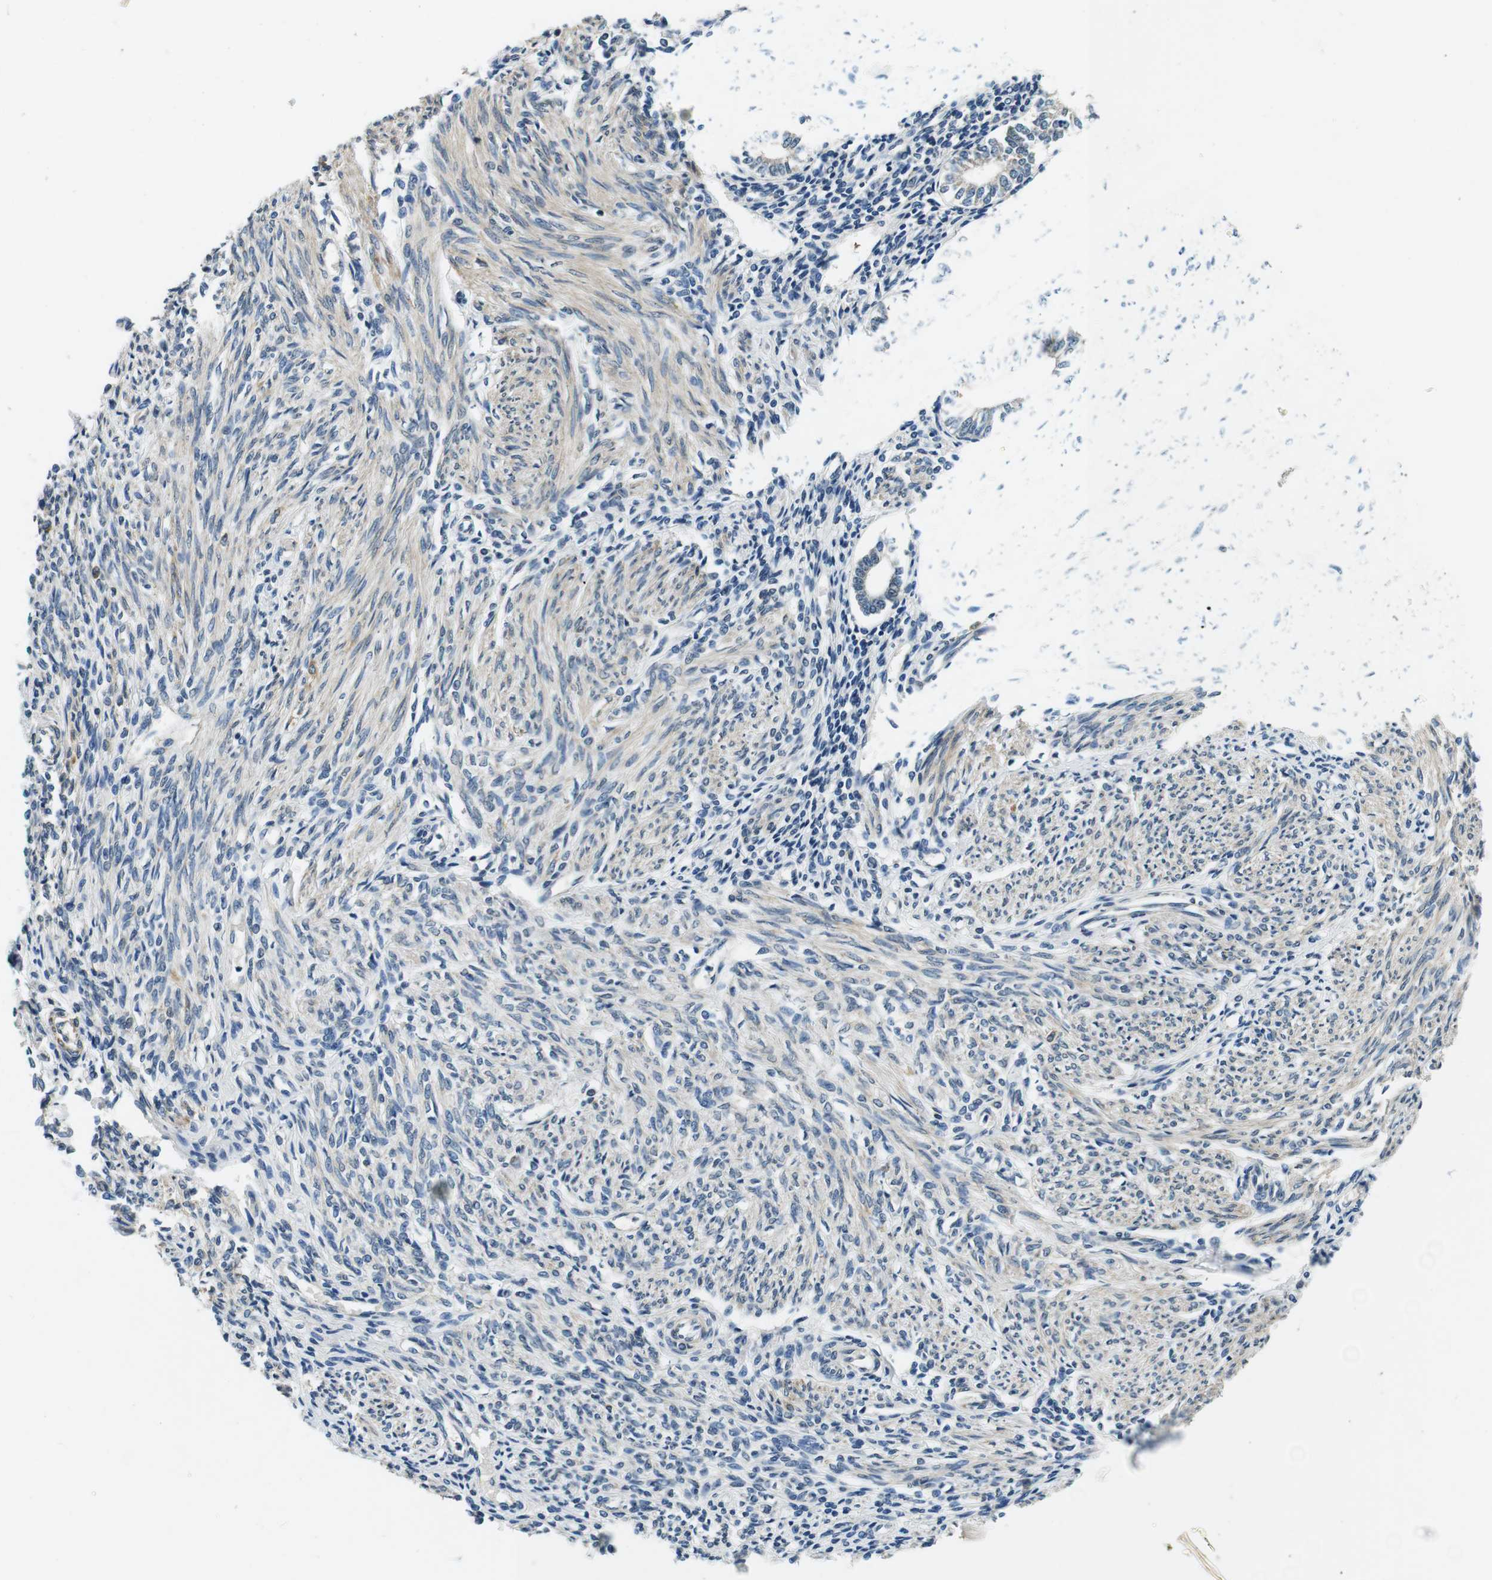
{"staining": {"intensity": "negative", "quantity": "none", "location": "none"}, "tissue": "endometrium", "cell_type": "Cells in endometrial stroma", "image_type": "normal", "snomed": [{"axis": "morphology", "description": "Normal tissue, NOS"}, {"axis": "topography", "description": "Endometrium"}], "caption": "High power microscopy image of an immunohistochemistry (IHC) image of normal endometrium, revealing no significant expression in cells in endometrial stroma.", "gene": "DTNA", "patient": {"sex": "female", "age": 71}}